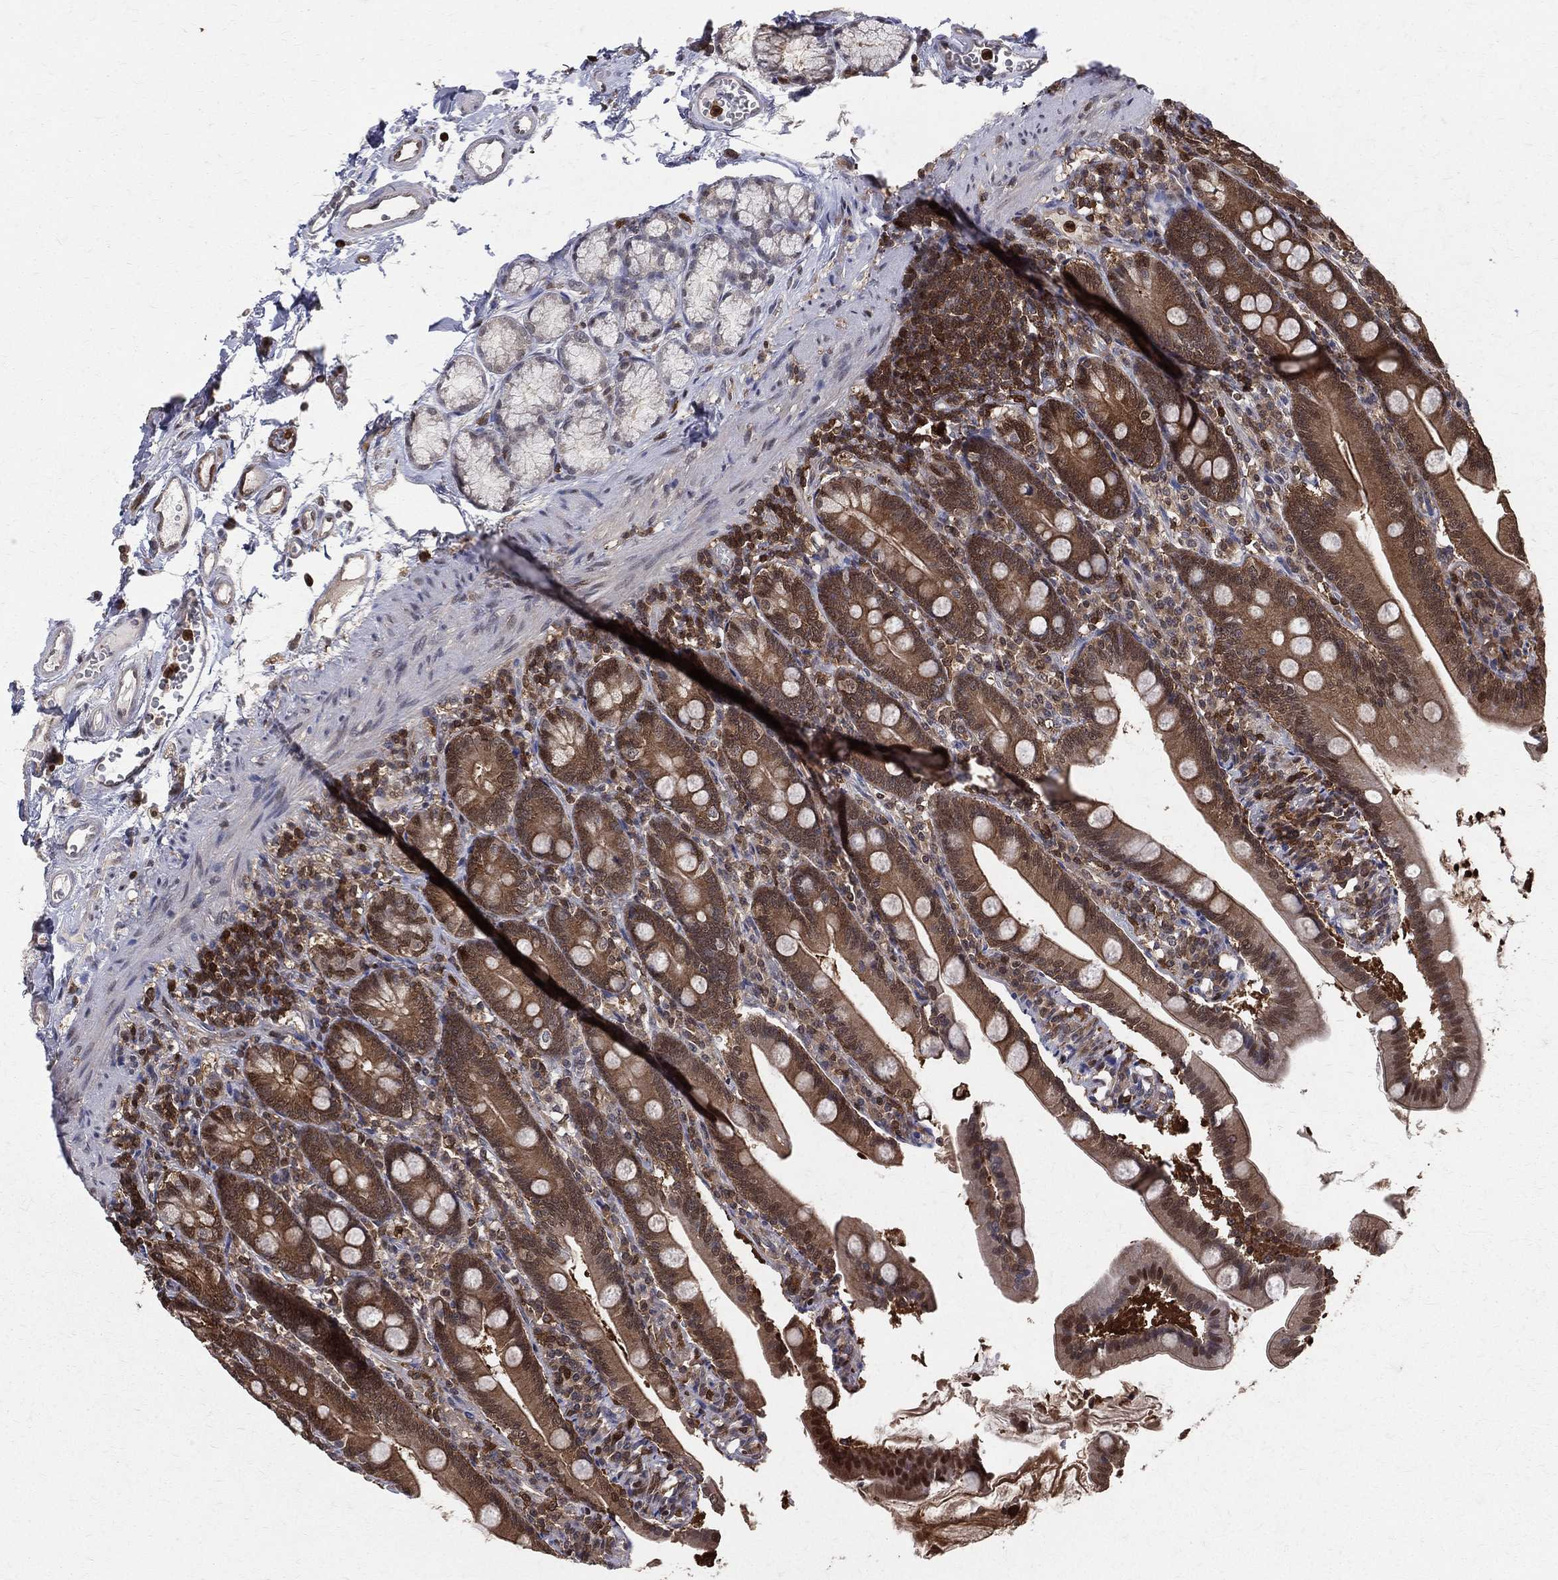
{"staining": {"intensity": "moderate", "quantity": "25%-75%", "location": "cytoplasmic/membranous,nuclear"}, "tissue": "duodenum", "cell_type": "Glandular cells", "image_type": "normal", "snomed": [{"axis": "morphology", "description": "Normal tissue, NOS"}, {"axis": "topography", "description": "Duodenum"}], "caption": "Immunohistochemistry (IHC) histopathology image of unremarkable duodenum stained for a protein (brown), which demonstrates medium levels of moderate cytoplasmic/membranous,nuclear expression in about 25%-75% of glandular cells.", "gene": "ENO1", "patient": {"sex": "female", "age": 67}}